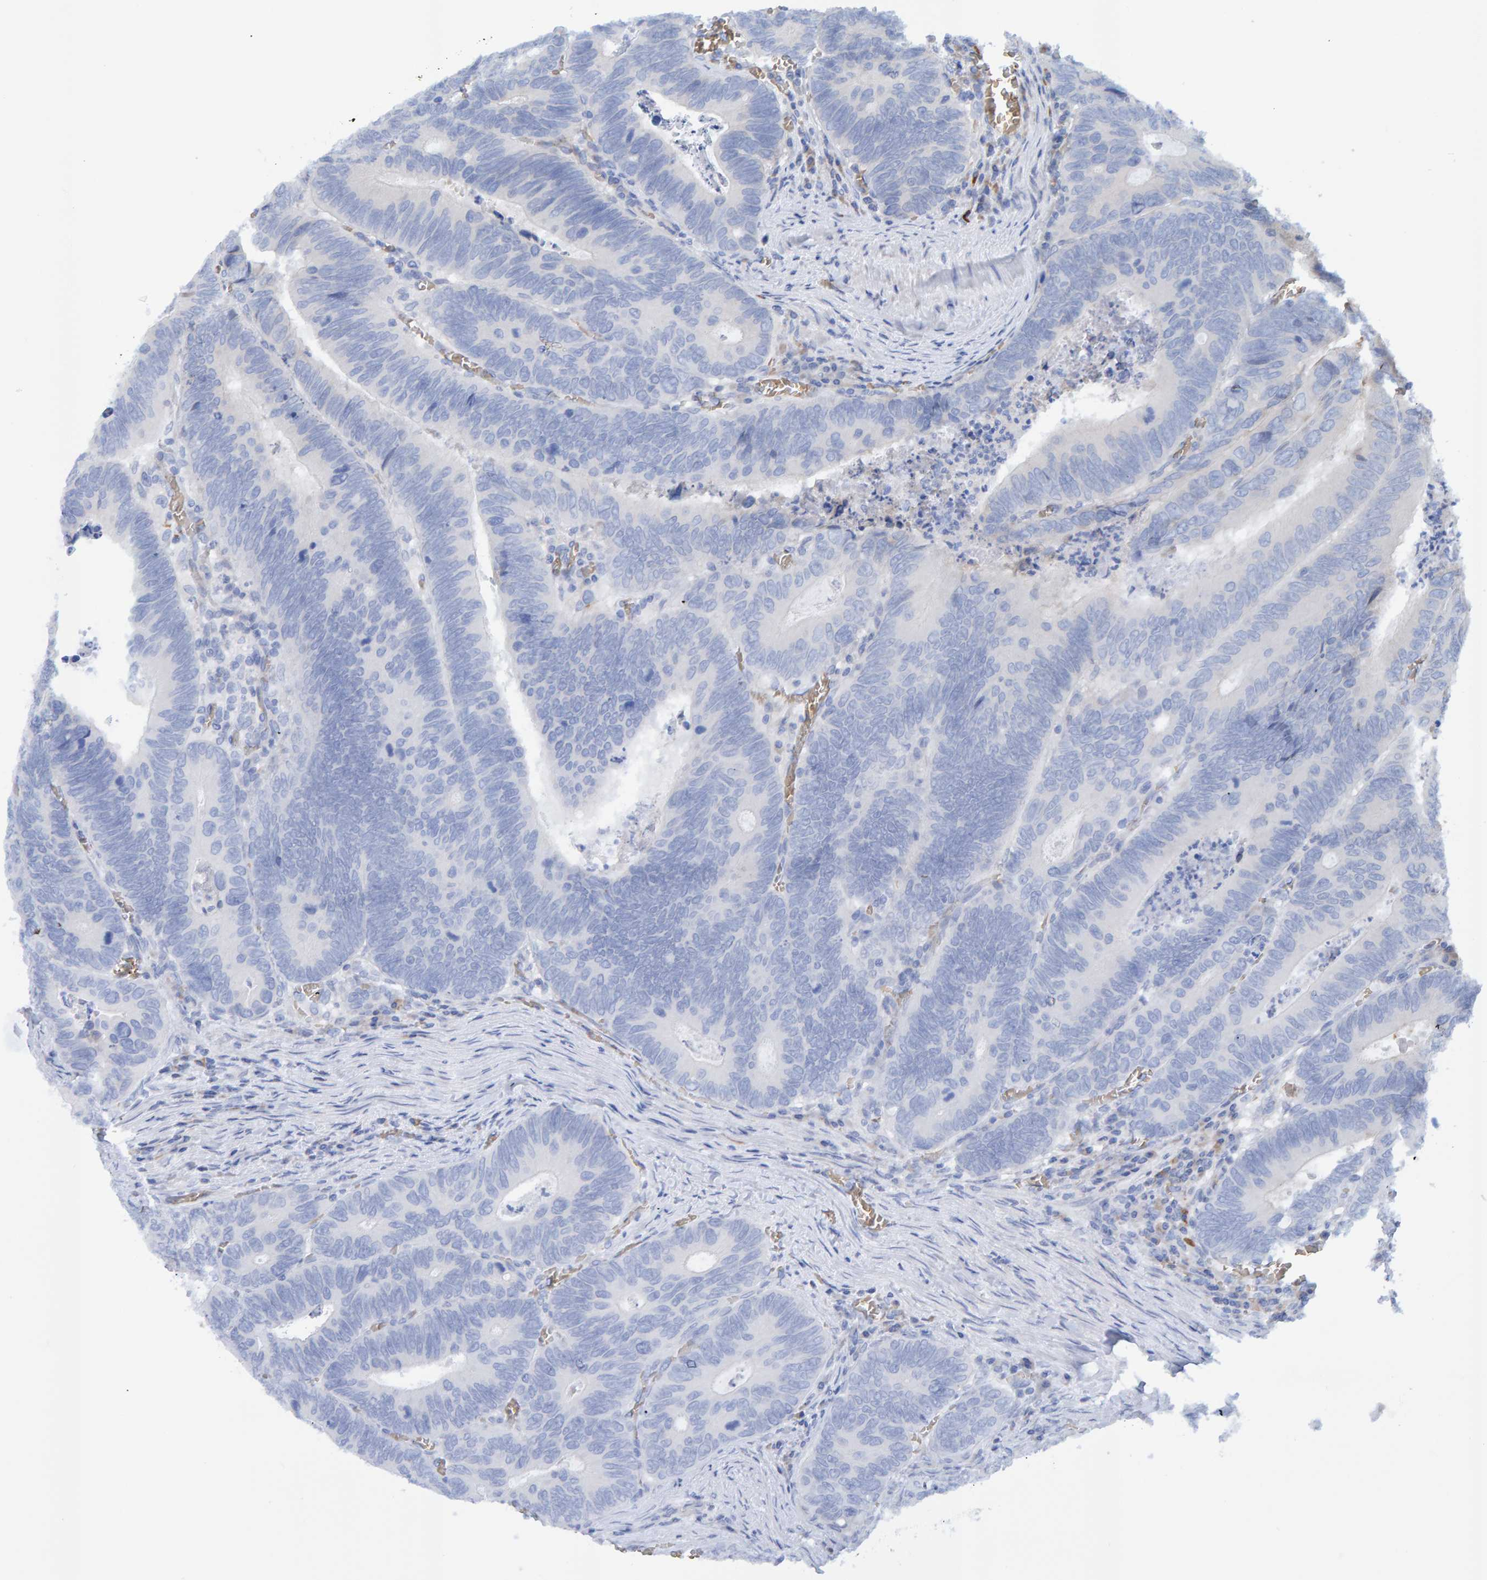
{"staining": {"intensity": "negative", "quantity": "none", "location": "none"}, "tissue": "colorectal cancer", "cell_type": "Tumor cells", "image_type": "cancer", "snomed": [{"axis": "morphology", "description": "Inflammation, NOS"}, {"axis": "morphology", "description": "Adenocarcinoma, NOS"}, {"axis": "topography", "description": "Colon"}], "caption": "IHC image of human colorectal cancer stained for a protein (brown), which reveals no positivity in tumor cells.", "gene": "VPS9D1", "patient": {"sex": "male", "age": 72}}